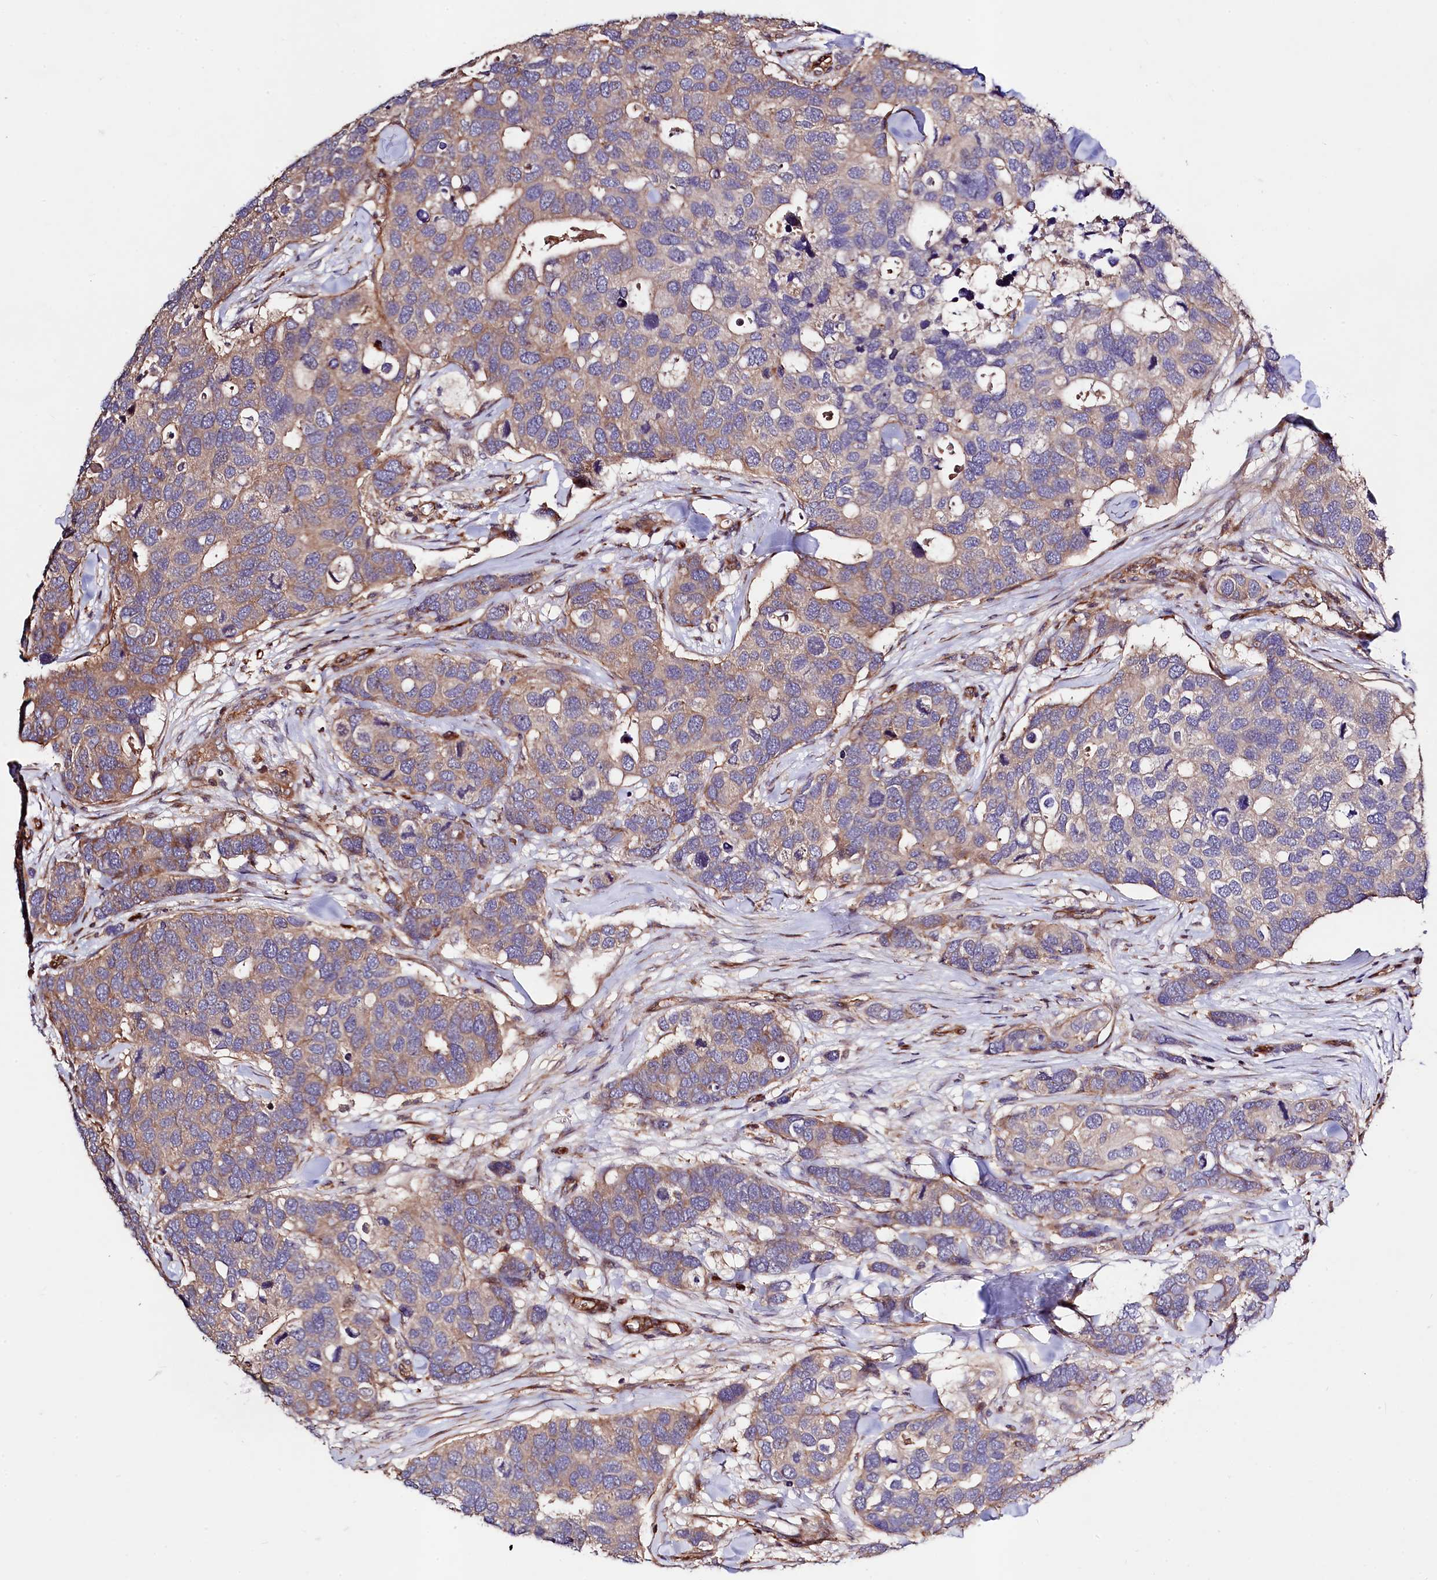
{"staining": {"intensity": "moderate", "quantity": "25%-75%", "location": "cytoplasmic/membranous"}, "tissue": "breast cancer", "cell_type": "Tumor cells", "image_type": "cancer", "snomed": [{"axis": "morphology", "description": "Duct carcinoma"}, {"axis": "topography", "description": "Breast"}], "caption": "Protein expression analysis of human intraductal carcinoma (breast) reveals moderate cytoplasmic/membranous positivity in approximately 25%-75% of tumor cells.", "gene": "KLHDC4", "patient": {"sex": "female", "age": 83}}